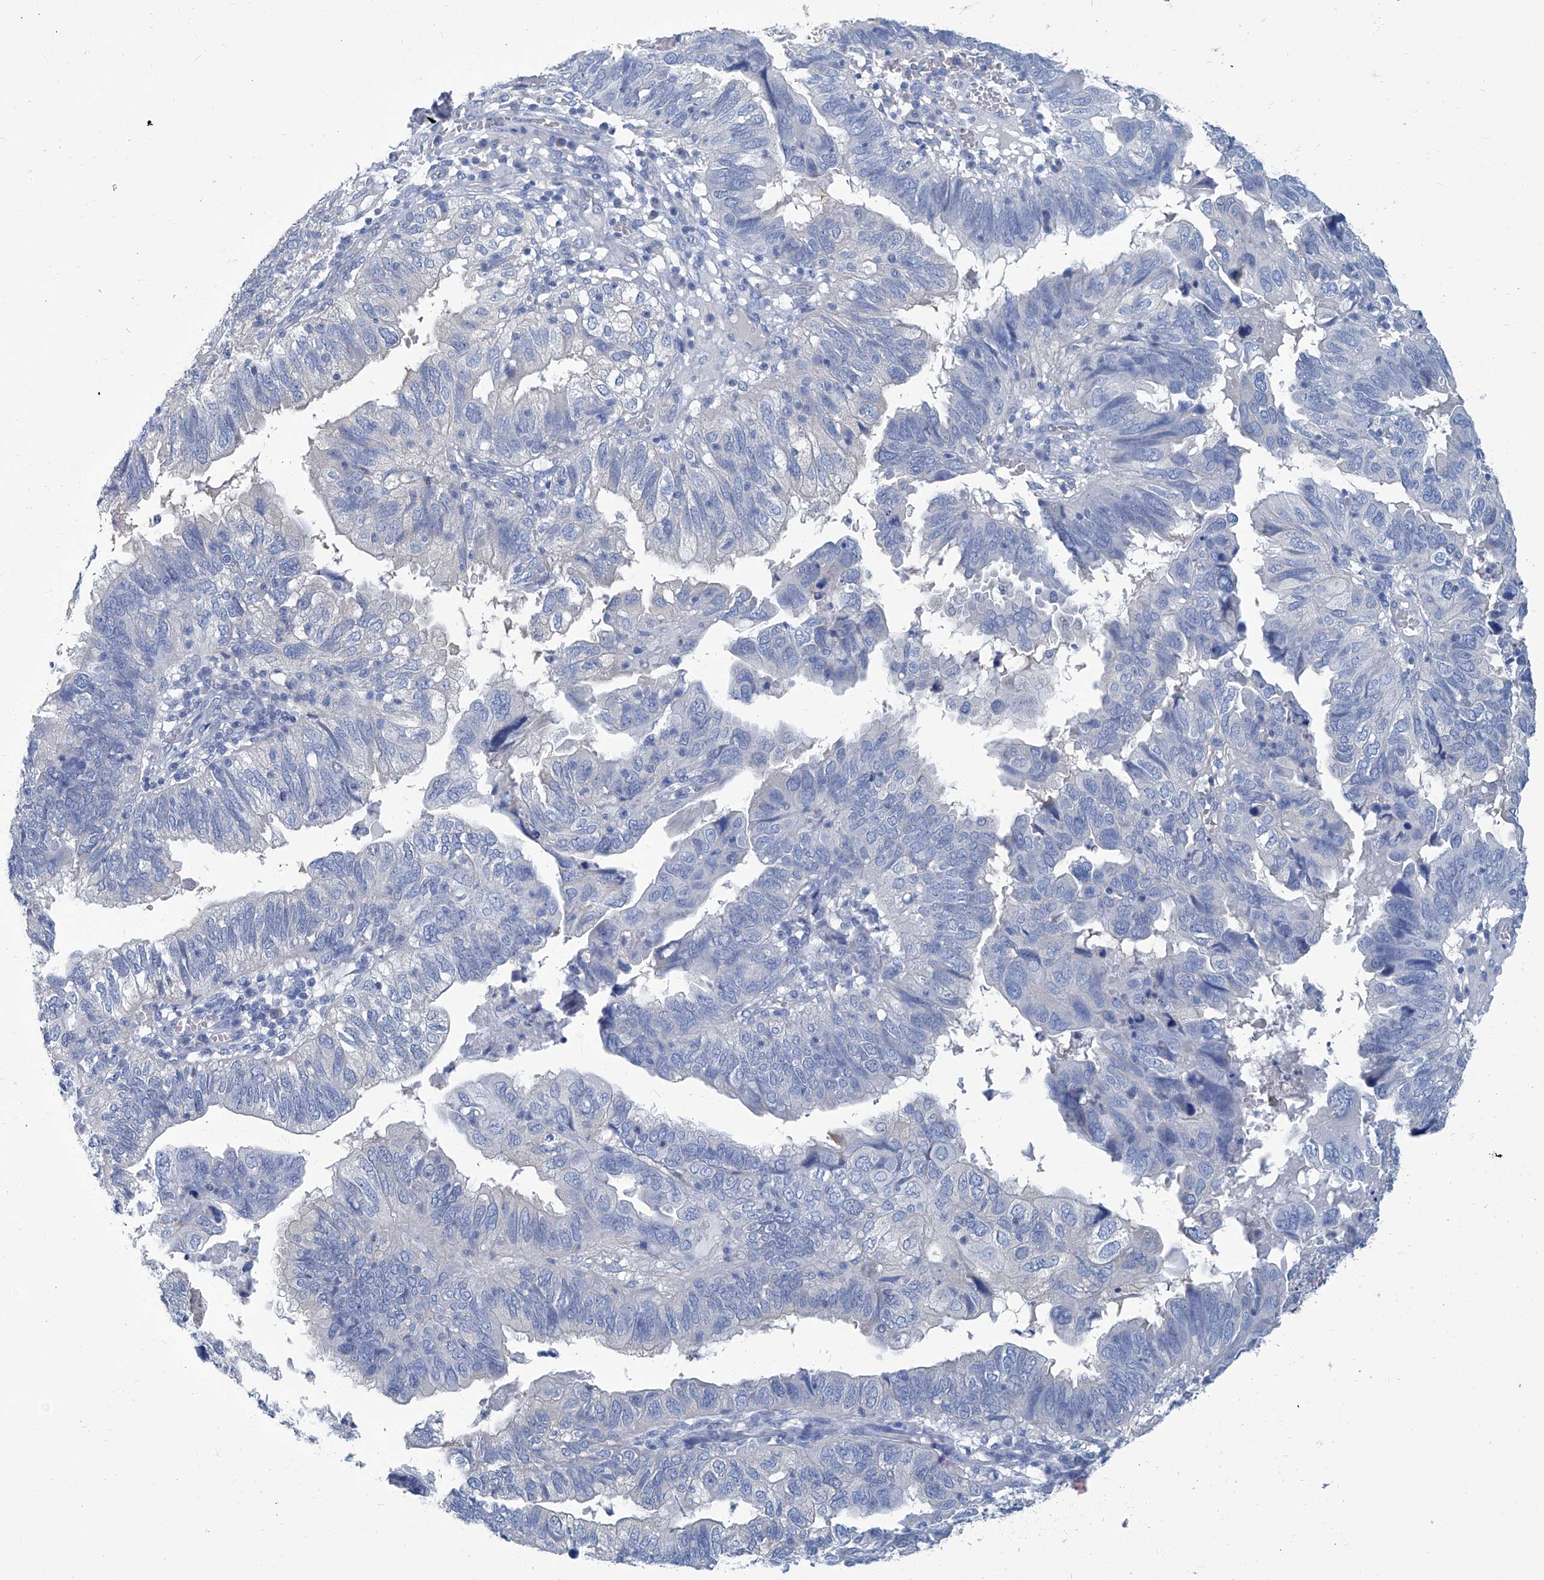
{"staining": {"intensity": "negative", "quantity": "none", "location": "none"}, "tissue": "endometrial cancer", "cell_type": "Tumor cells", "image_type": "cancer", "snomed": [{"axis": "morphology", "description": "Adenocarcinoma, NOS"}, {"axis": "topography", "description": "Uterus"}], "caption": "This is an immunohistochemistry photomicrograph of endometrial cancer. There is no expression in tumor cells.", "gene": "PFKL", "patient": {"sex": "female", "age": 77}}